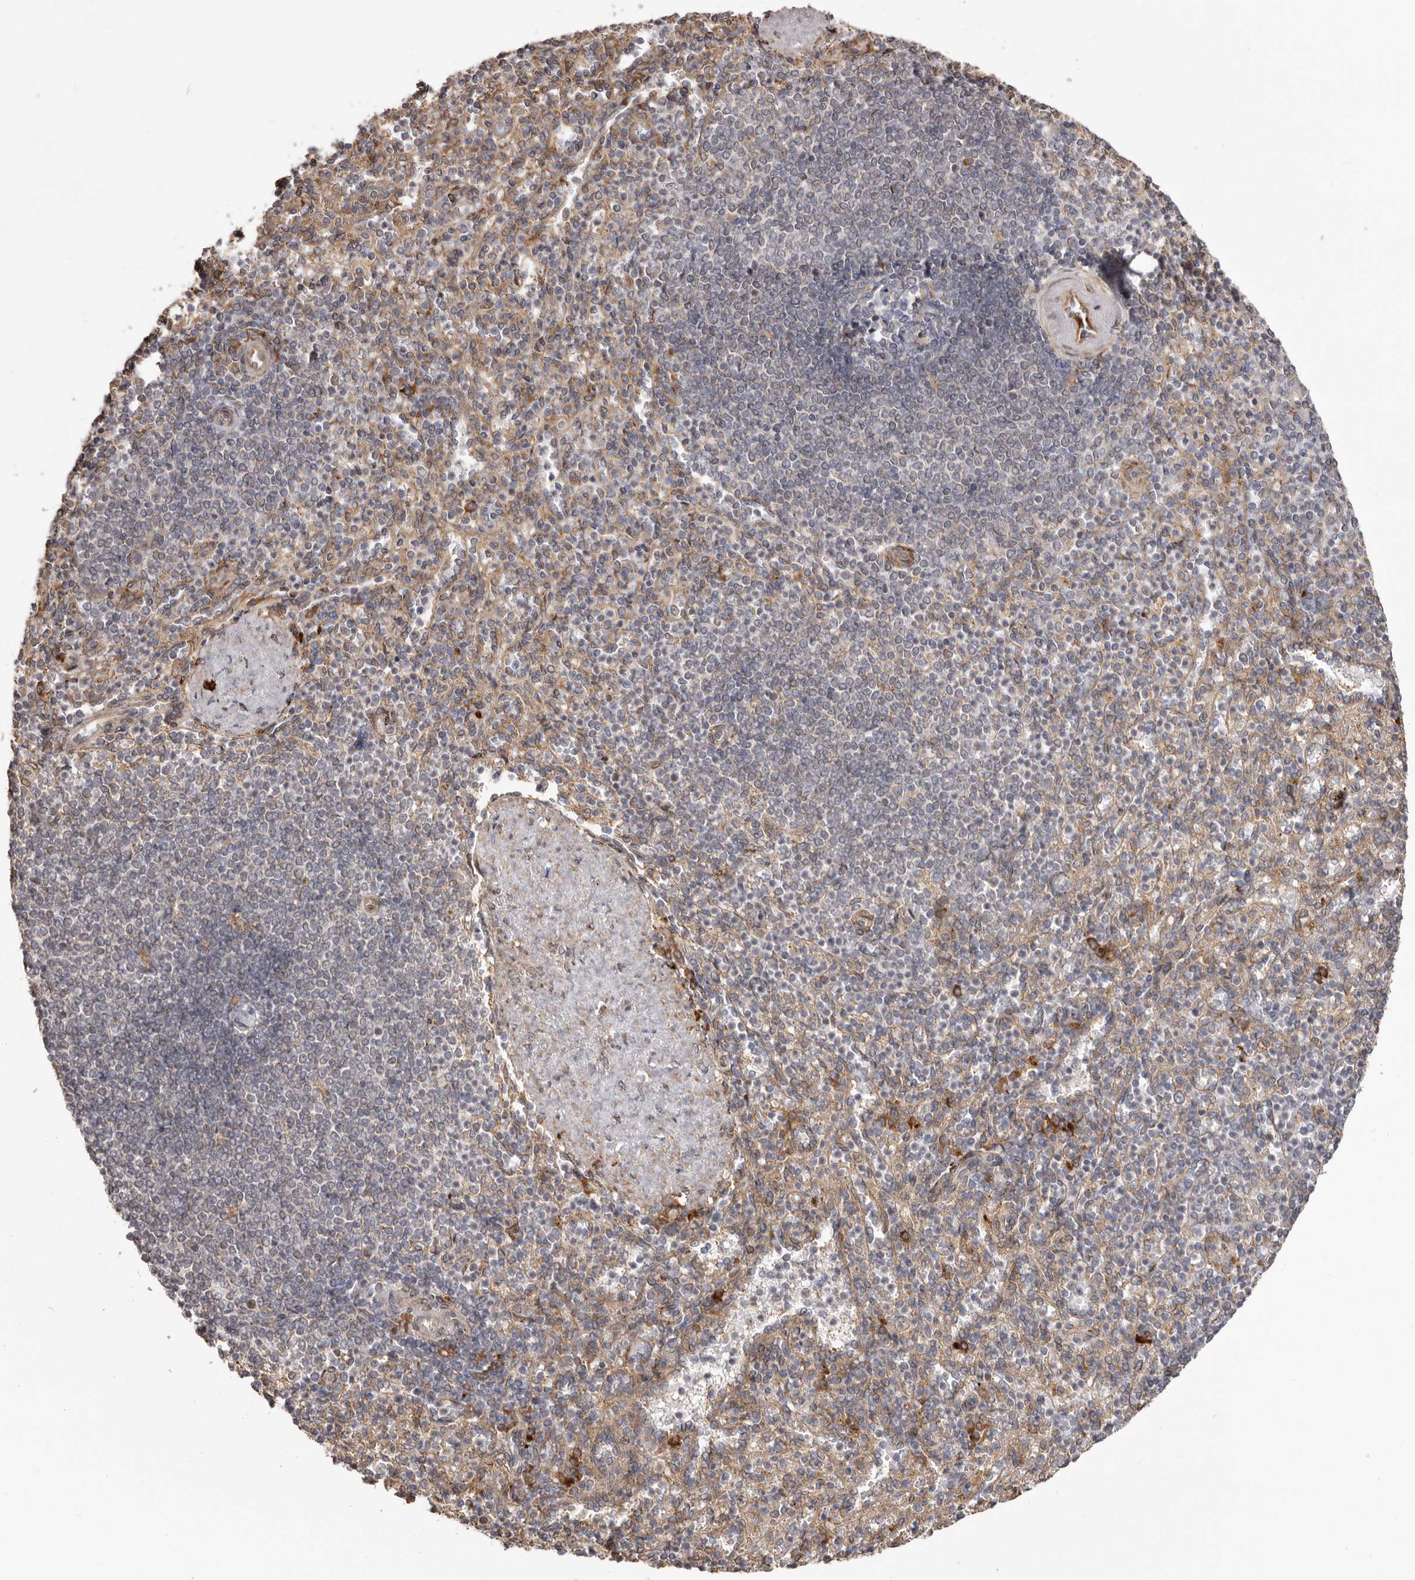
{"staining": {"intensity": "moderate", "quantity": "<25%", "location": "cytoplasmic/membranous"}, "tissue": "spleen", "cell_type": "Cells in red pulp", "image_type": "normal", "snomed": [{"axis": "morphology", "description": "Normal tissue, NOS"}, {"axis": "topography", "description": "Spleen"}], "caption": "This micrograph reveals immunohistochemistry (IHC) staining of unremarkable spleen, with low moderate cytoplasmic/membranous expression in approximately <25% of cells in red pulp.", "gene": "NUP43", "patient": {"sex": "female", "age": 74}}